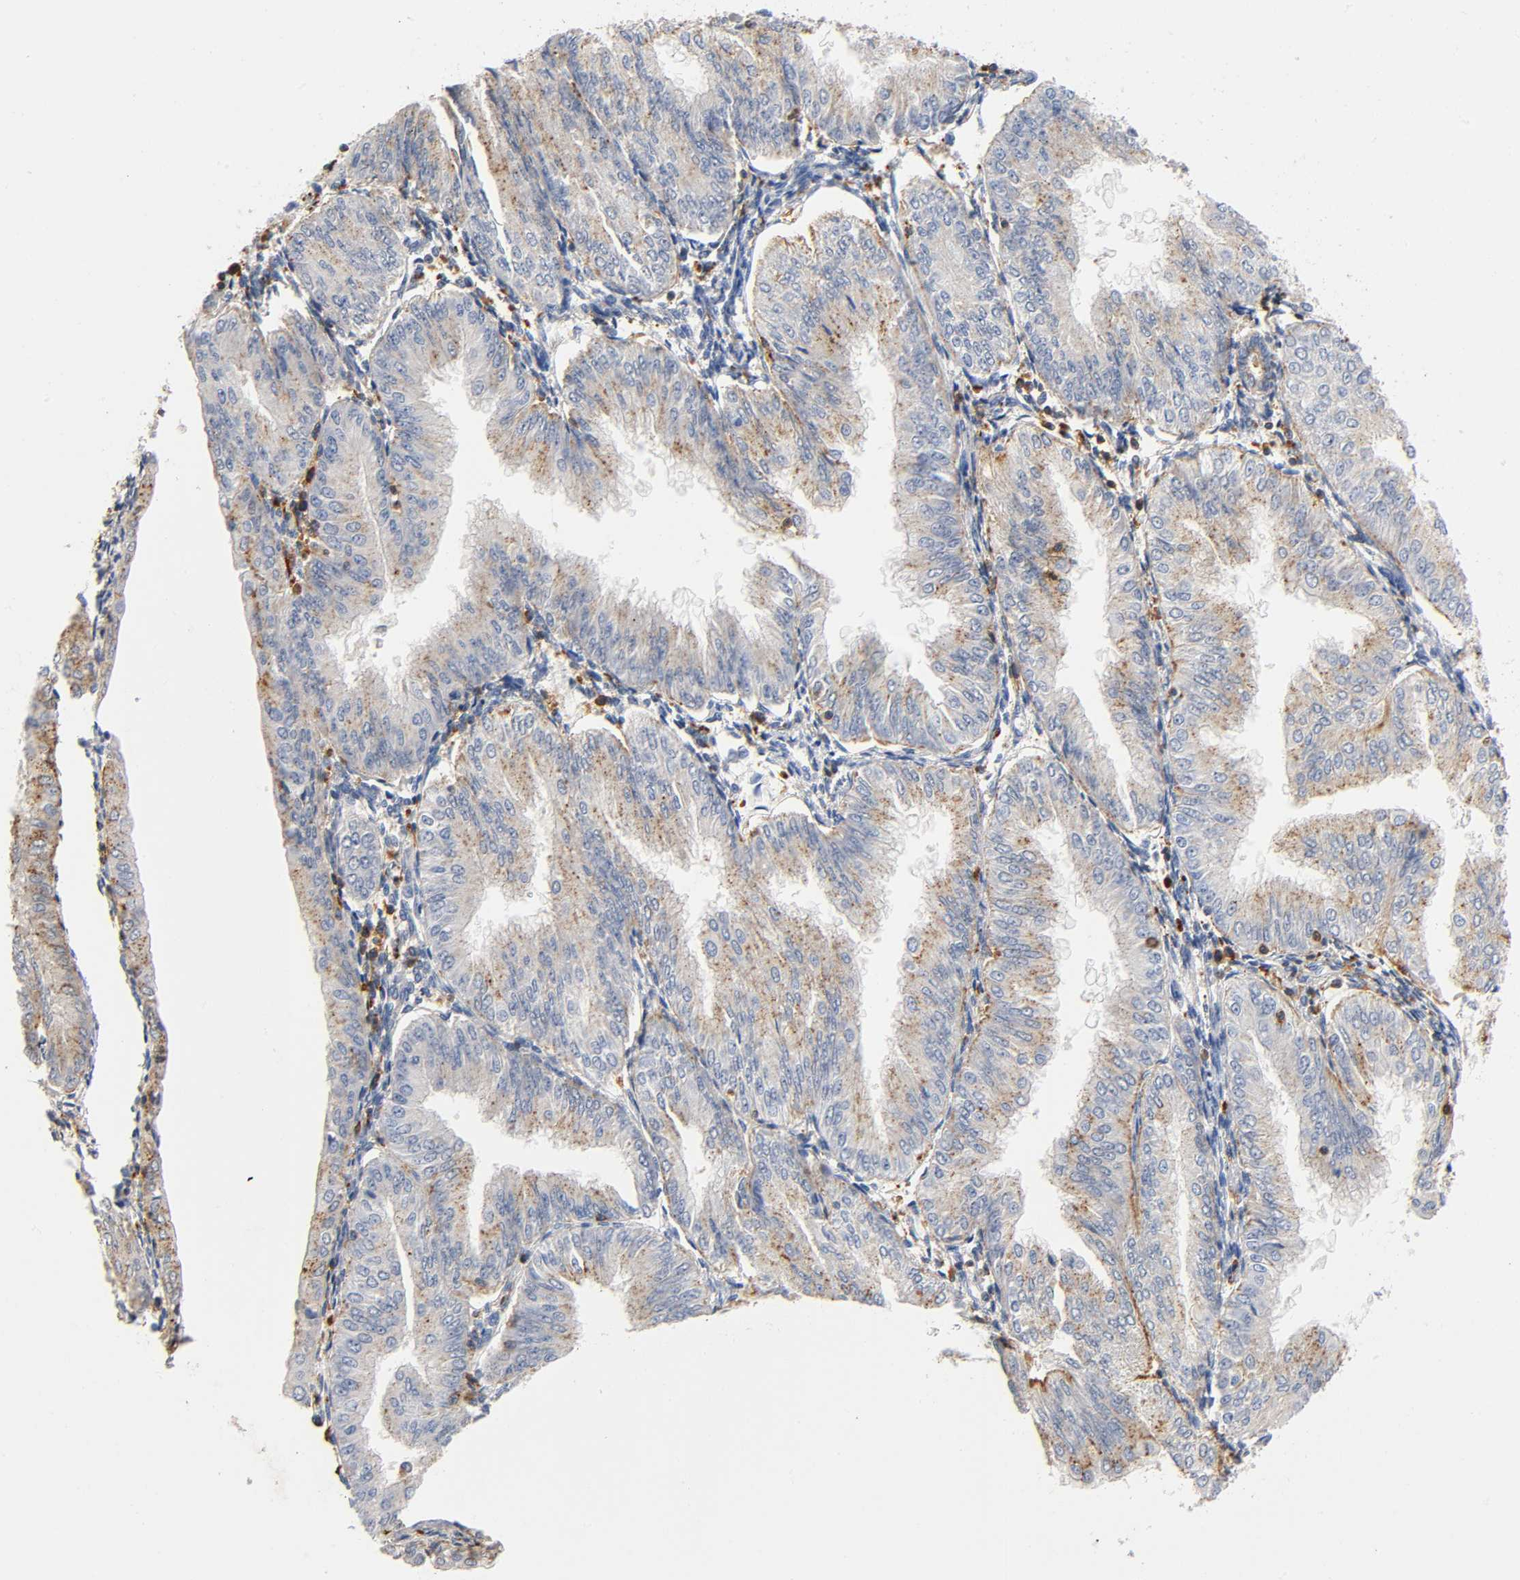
{"staining": {"intensity": "moderate", "quantity": ">75%", "location": "cytoplasmic/membranous"}, "tissue": "endometrial cancer", "cell_type": "Tumor cells", "image_type": "cancer", "snomed": [{"axis": "morphology", "description": "Adenocarcinoma, NOS"}, {"axis": "topography", "description": "Endometrium"}], "caption": "Immunohistochemical staining of endometrial cancer (adenocarcinoma) exhibits medium levels of moderate cytoplasmic/membranous positivity in approximately >75% of tumor cells.", "gene": "UCKL1", "patient": {"sex": "female", "age": 53}}